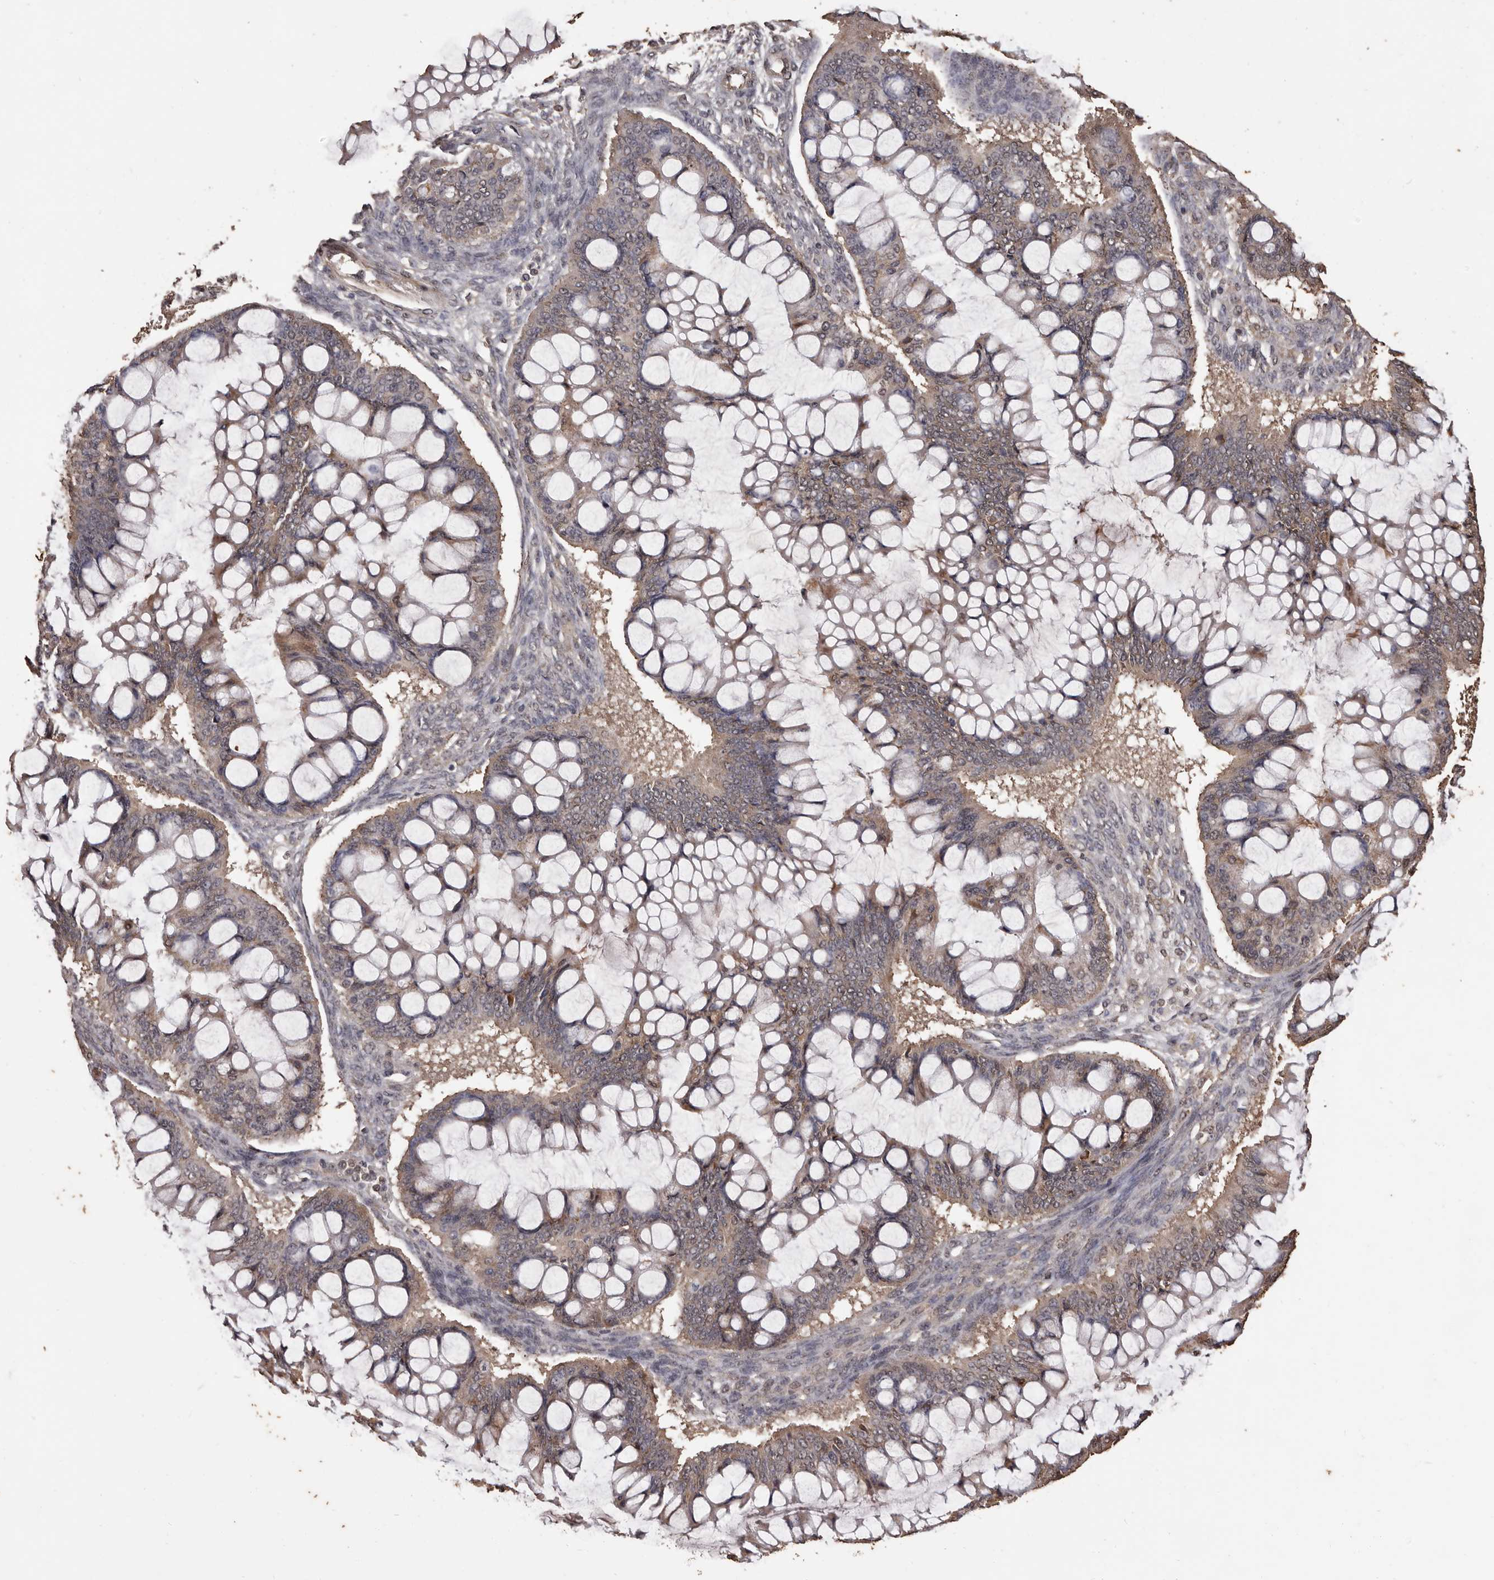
{"staining": {"intensity": "weak", "quantity": ">75%", "location": "cytoplasmic/membranous"}, "tissue": "ovarian cancer", "cell_type": "Tumor cells", "image_type": "cancer", "snomed": [{"axis": "morphology", "description": "Cystadenocarcinoma, mucinous, NOS"}, {"axis": "topography", "description": "Ovary"}], "caption": "Ovarian cancer (mucinous cystadenocarcinoma) stained with a brown dye shows weak cytoplasmic/membranous positive positivity in about >75% of tumor cells.", "gene": "NAV1", "patient": {"sex": "female", "age": 73}}